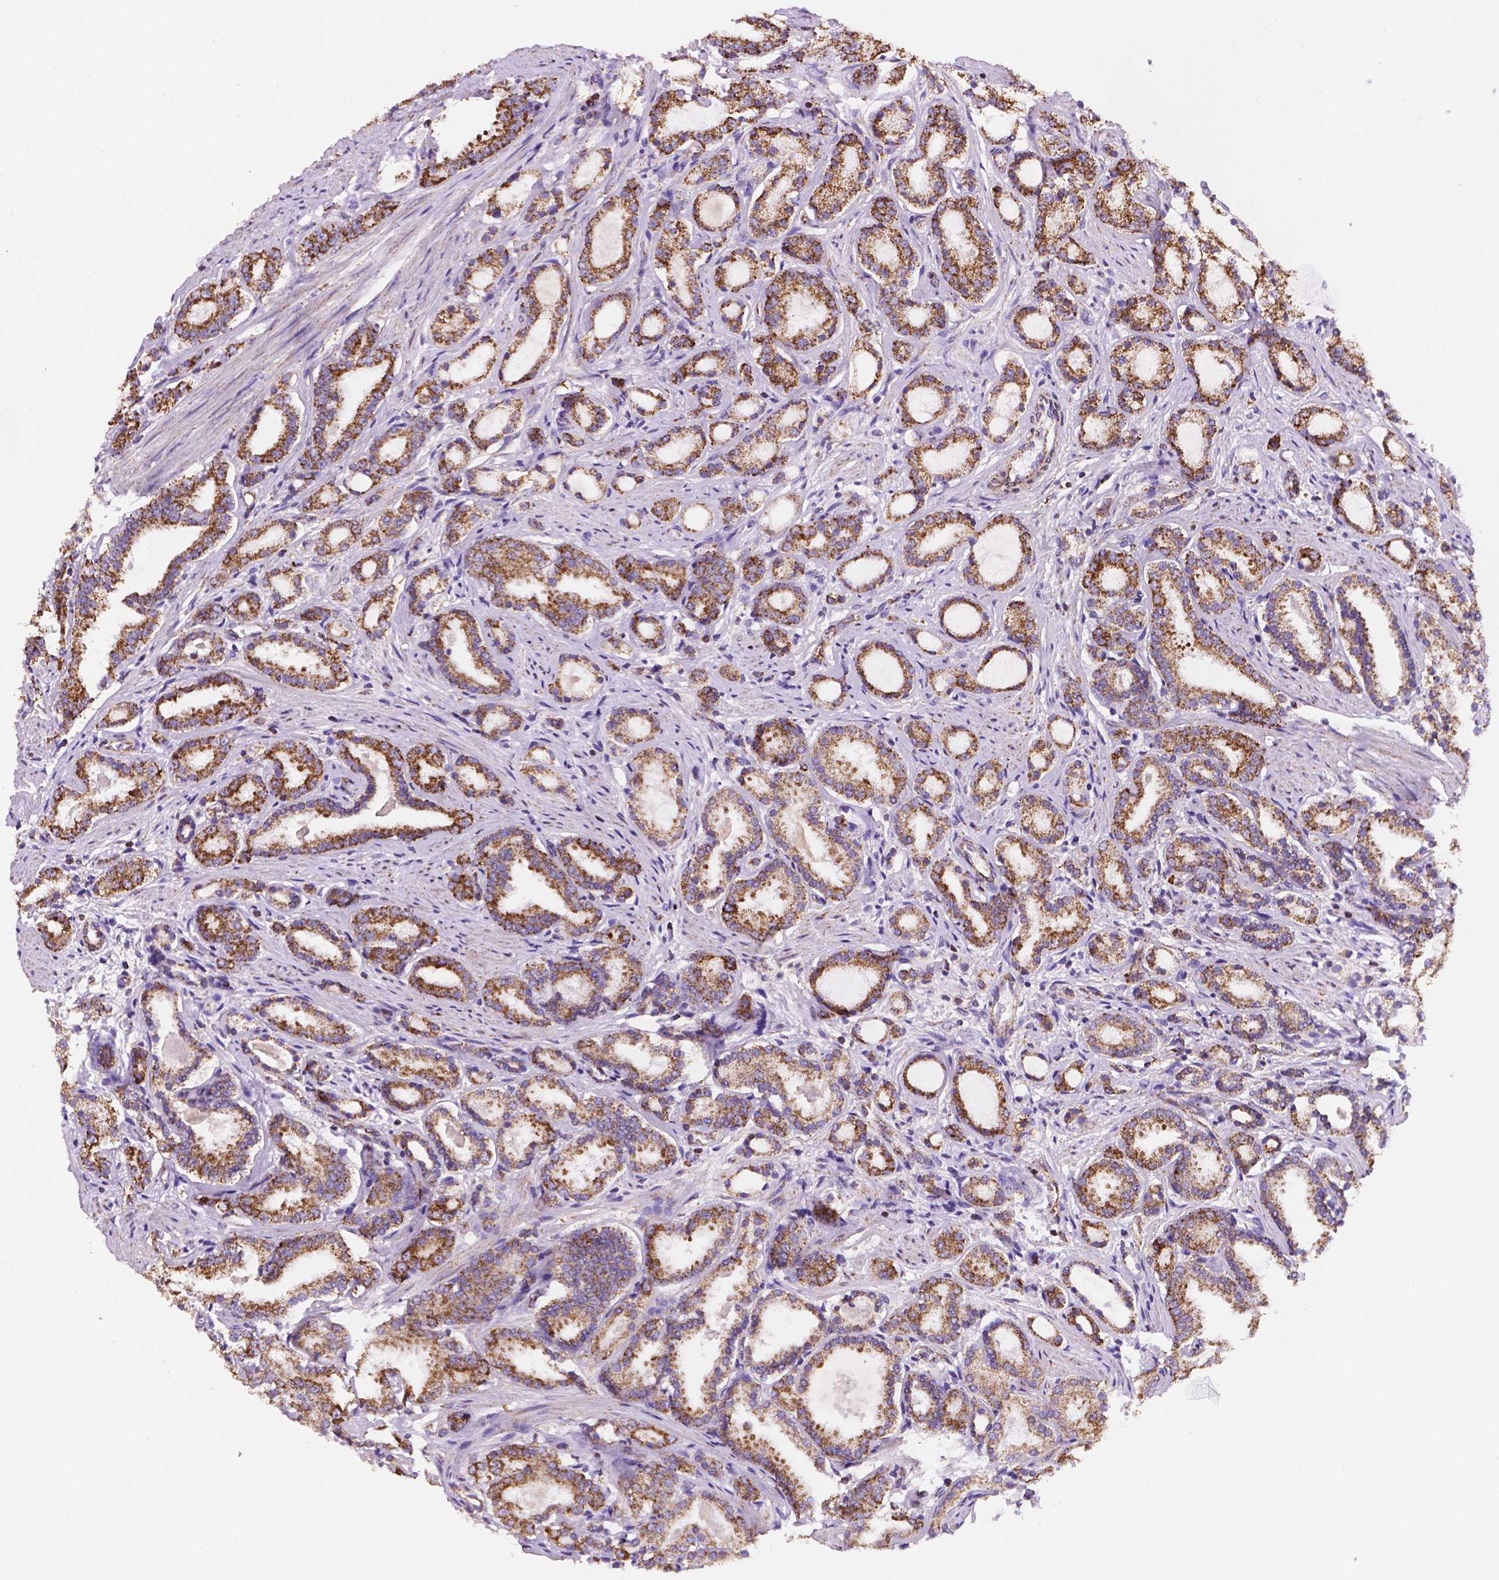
{"staining": {"intensity": "strong", "quantity": ">75%", "location": "cytoplasmic/membranous"}, "tissue": "prostate cancer", "cell_type": "Tumor cells", "image_type": "cancer", "snomed": [{"axis": "morphology", "description": "Adenocarcinoma, High grade"}, {"axis": "topography", "description": "Prostate"}], "caption": "High-power microscopy captured an IHC image of prostate cancer, revealing strong cytoplasmic/membranous positivity in about >75% of tumor cells.", "gene": "HSPD1", "patient": {"sex": "male", "age": 63}}